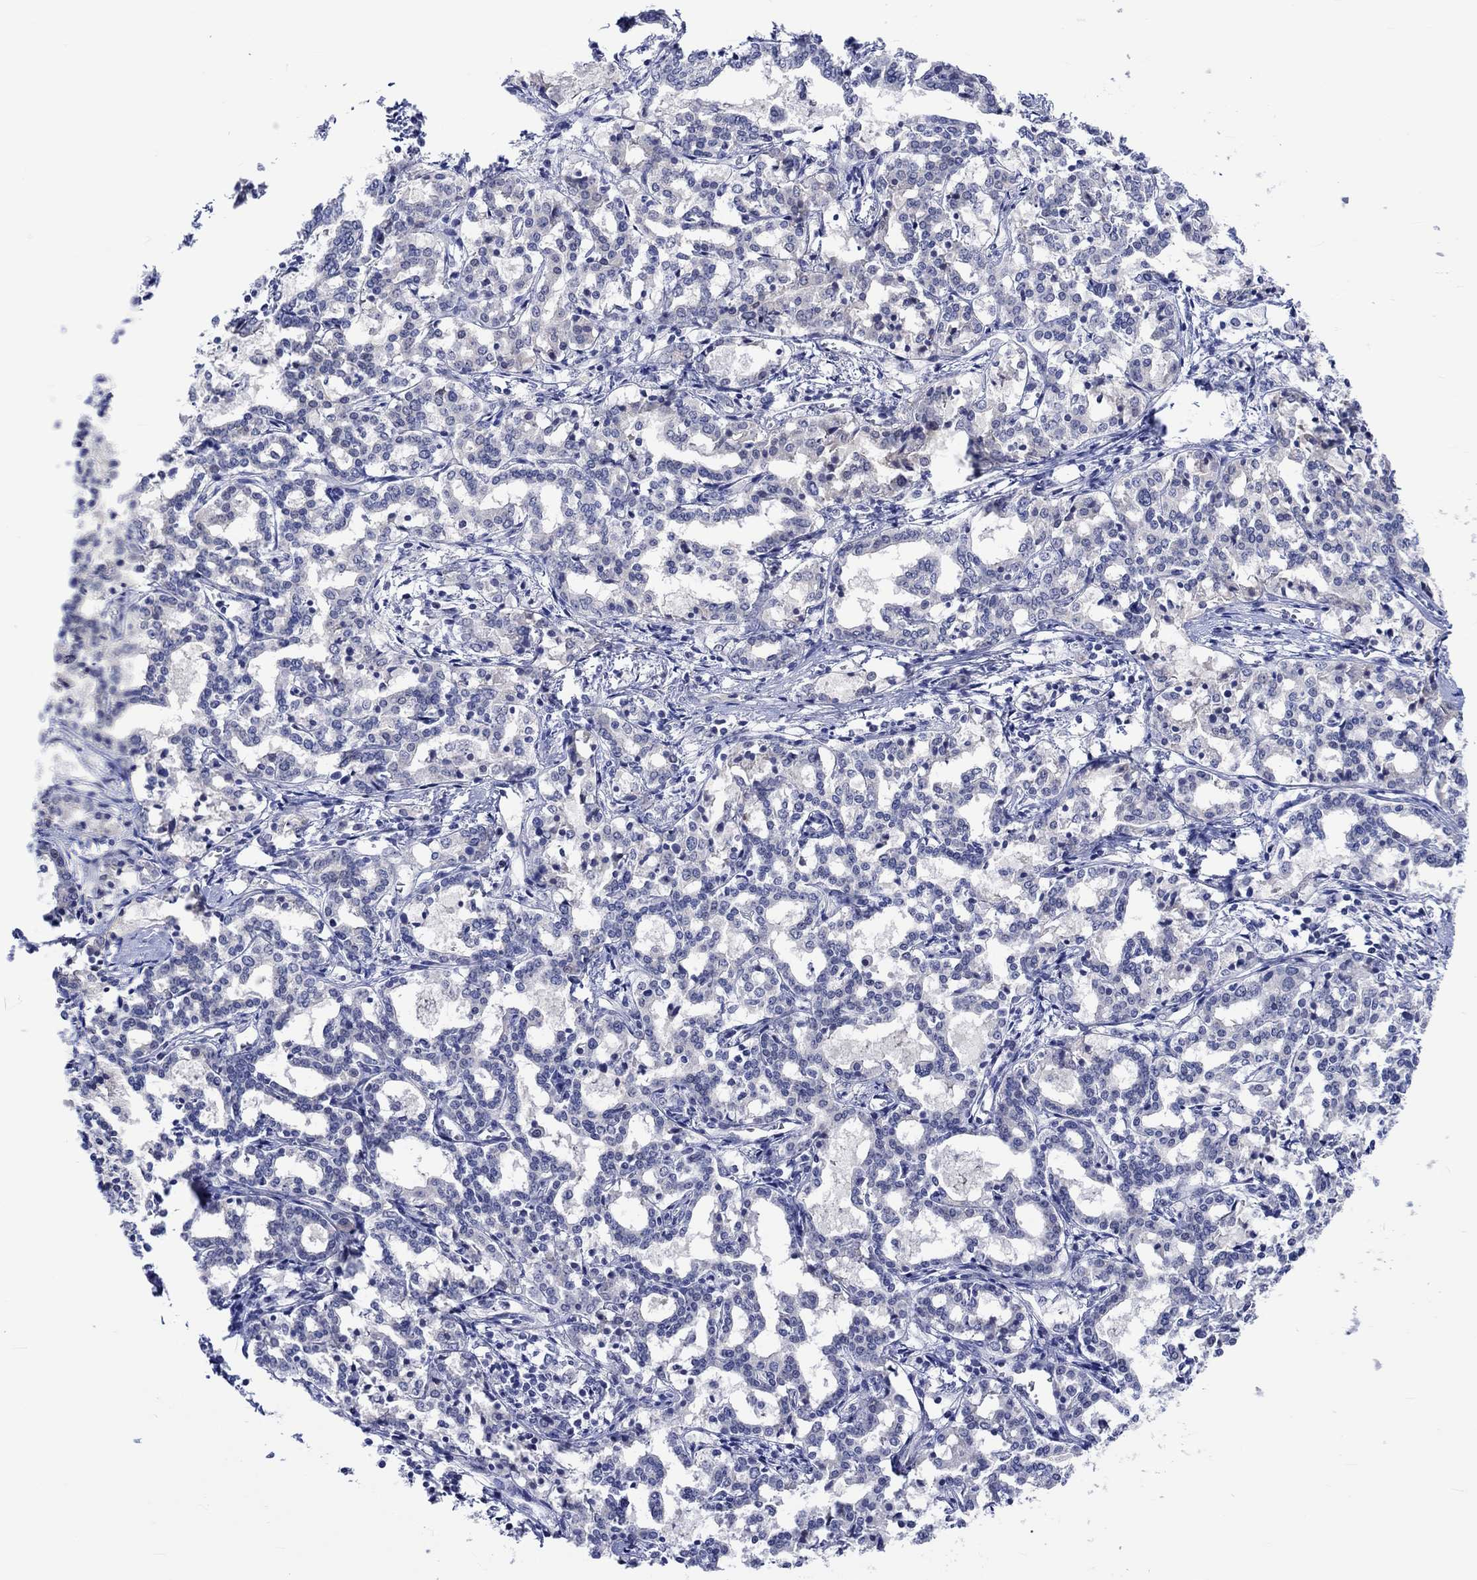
{"staining": {"intensity": "negative", "quantity": "none", "location": "none"}, "tissue": "liver cancer", "cell_type": "Tumor cells", "image_type": "cancer", "snomed": [{"axis": "morphology", "description": "Cholangiocarcinoma"}, {"axis": "topography", "description": "Liver"}], "caption": "There is no significant staining in tumor cells of liver cholangiocarcinoma.", "gene": "E2F8", "patient": {"sex": "female", "age": 47}}